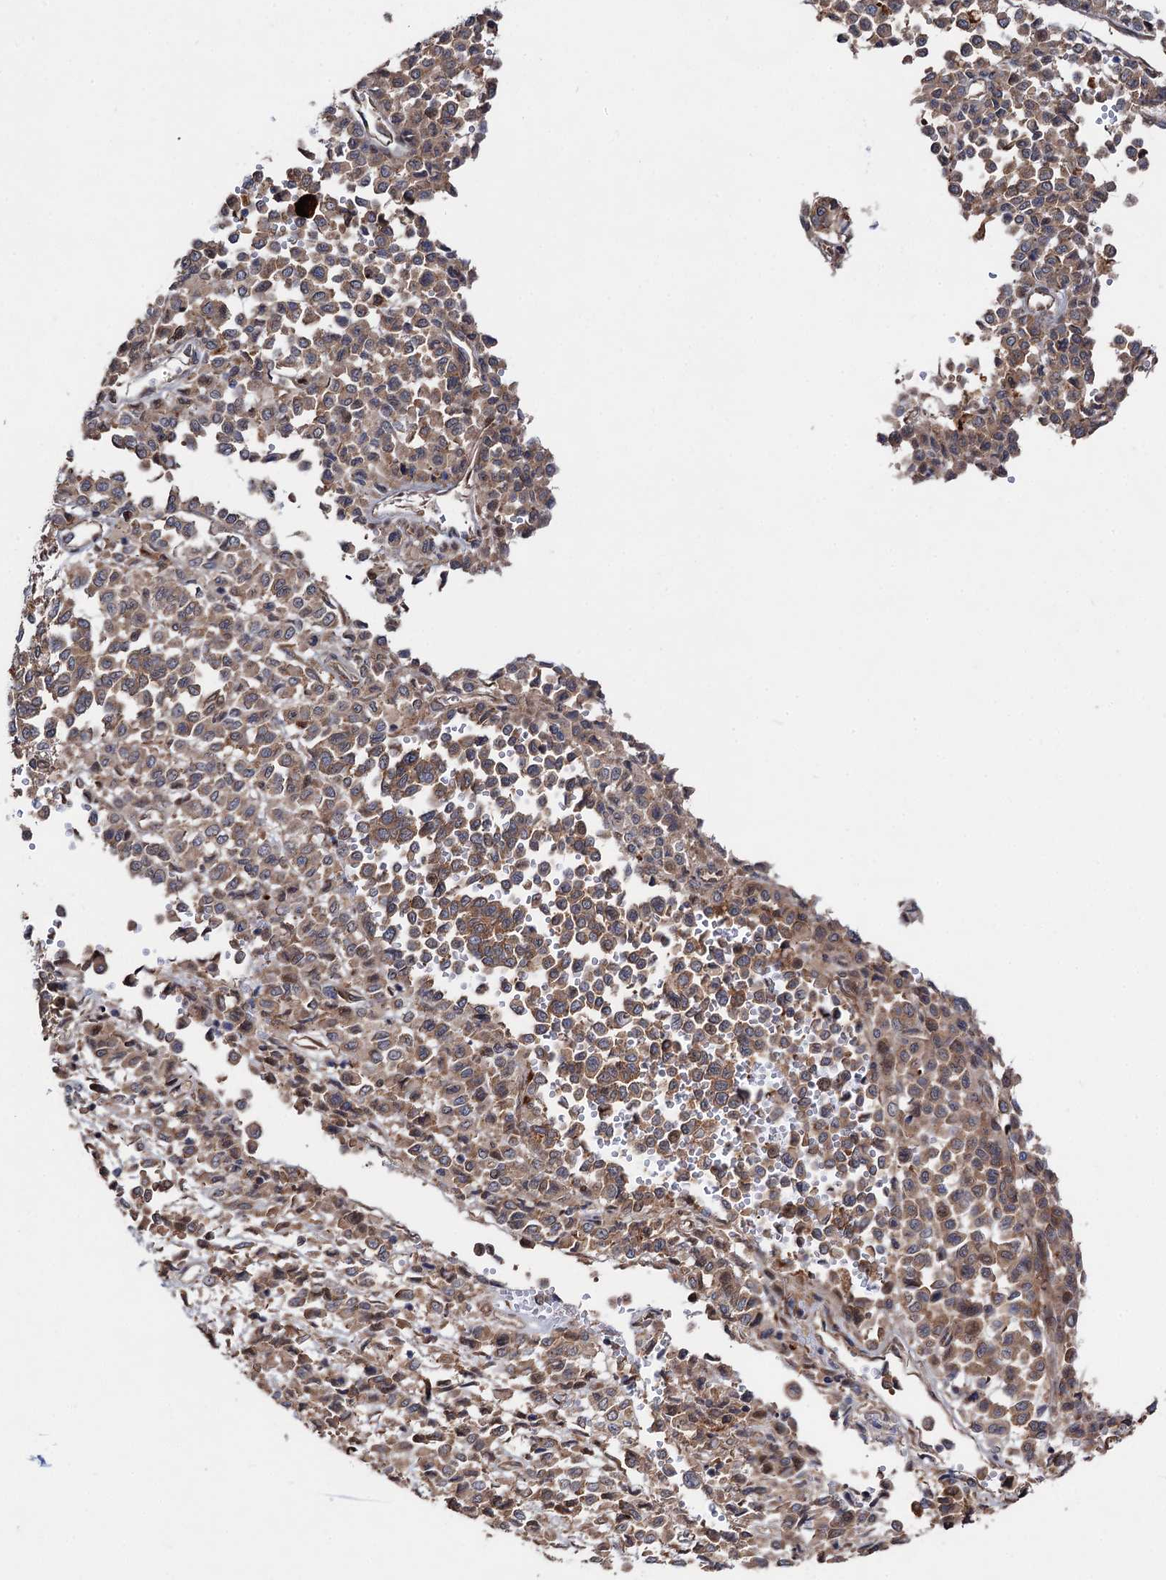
{"staining": {"intensity": "moderate", "quantity": ">75%", "location": "cytoplasmic/membranous"}, "tissue": "melanoma", "cell_type": "Tumor cells", "image_type": "cancer", "snomed": [{"axis": "morphology", "description": "Malignant melanoma, Metastatic site"}, {"axis": "topography", "description": "Pancreas"}], "caption": "A brown stain highlights moderate cytoplasmic/membranous expression of a protein in malignant melanoma (metastatic site) tumor cells.", "gene": "NAA25", "patient": {"sex": "female", "age": 30}}